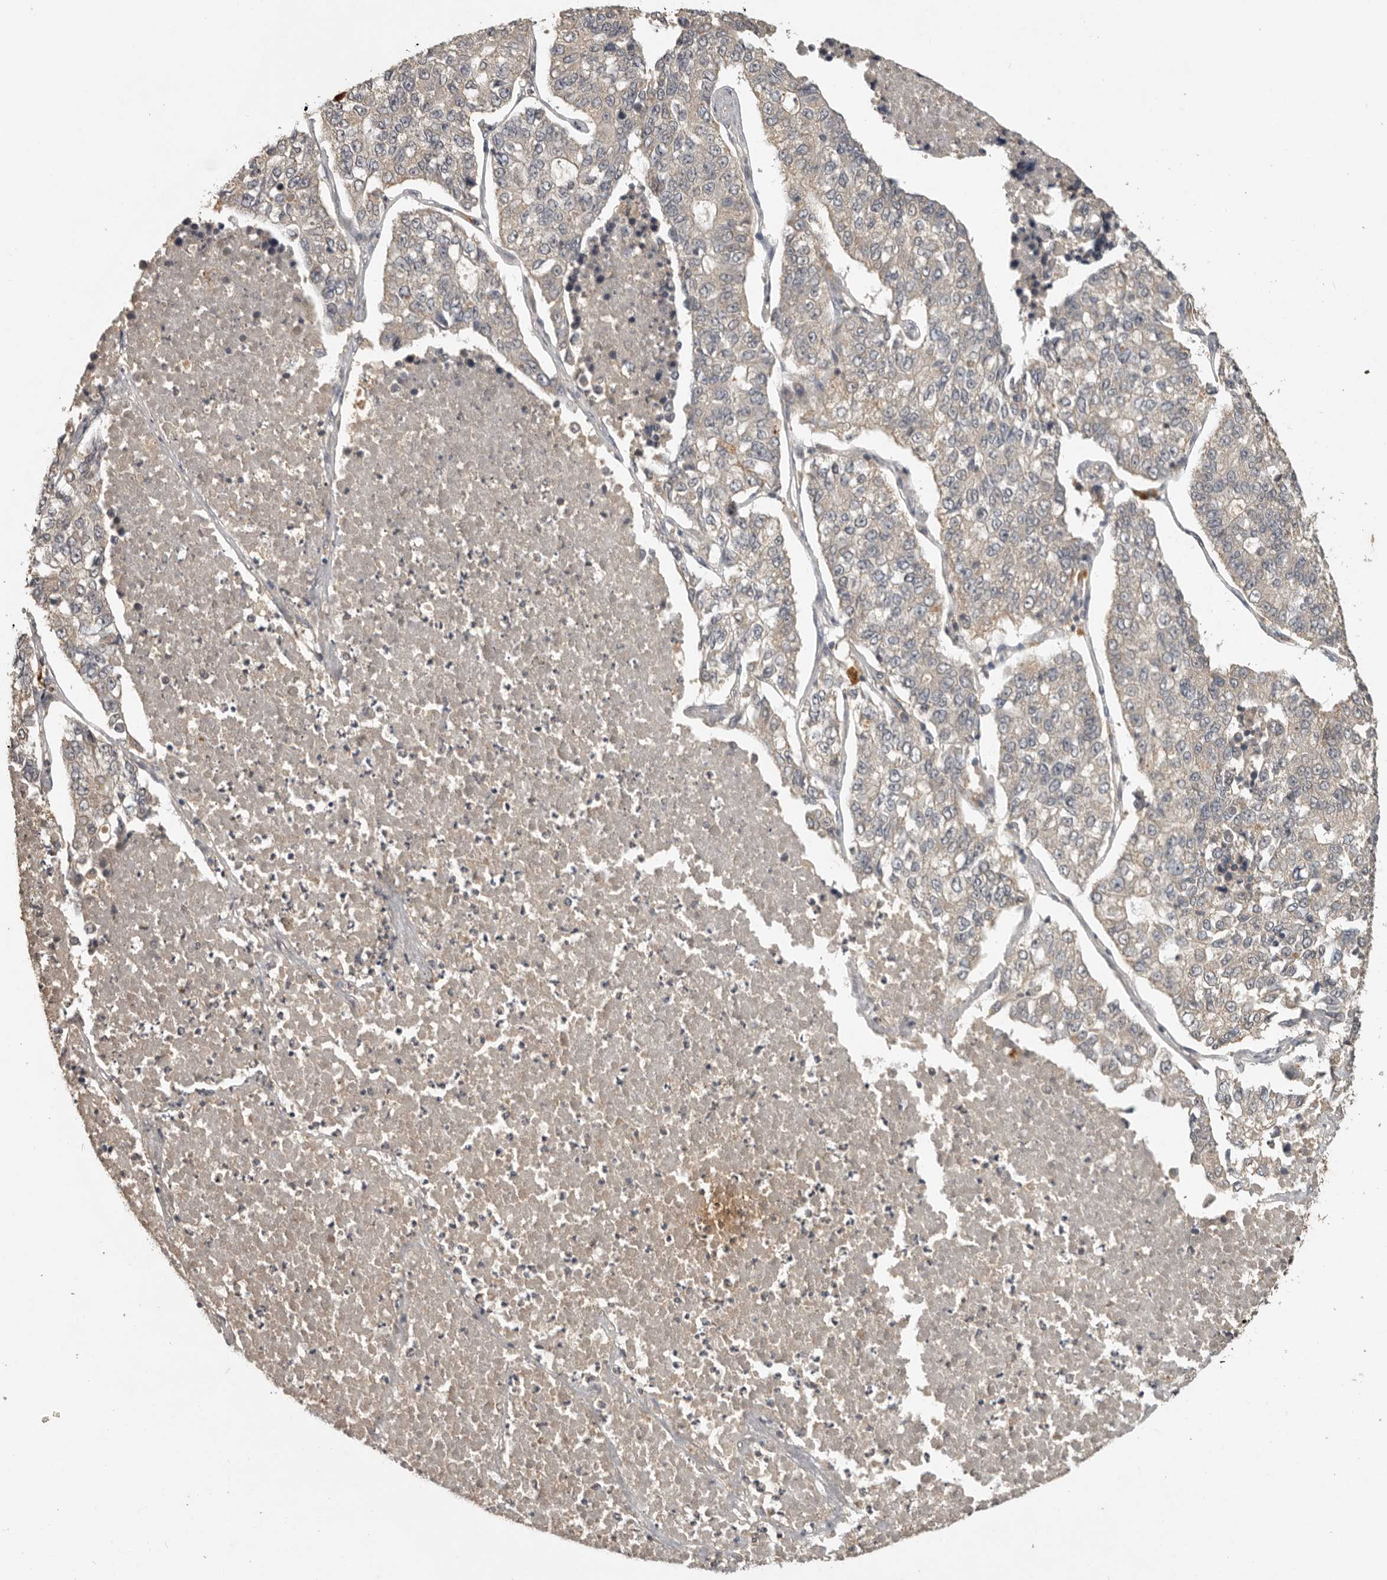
{"staining": {"intensity": "weak", "quantity": "25%-75%", "location": "cytoplasmic/membranous"}, "tissue": "lung cancer", "cell_type": "Tumor cells", "image_type": "cancer", "snomed": [{"axis": "morphology", "description": "Adenocarcinoma, NOS"}, {"axis": "topography", "description": "Lung"}], "caption": "Immunohistochemistry (DAB) staining of human lung adenocarcinoma shows weak cytoplasmic/membranous protein staining in approximately 25%-75% of tumor cells.", "gene": "ADAMTS4", "patient": {"sex": "male", "age": 49}}